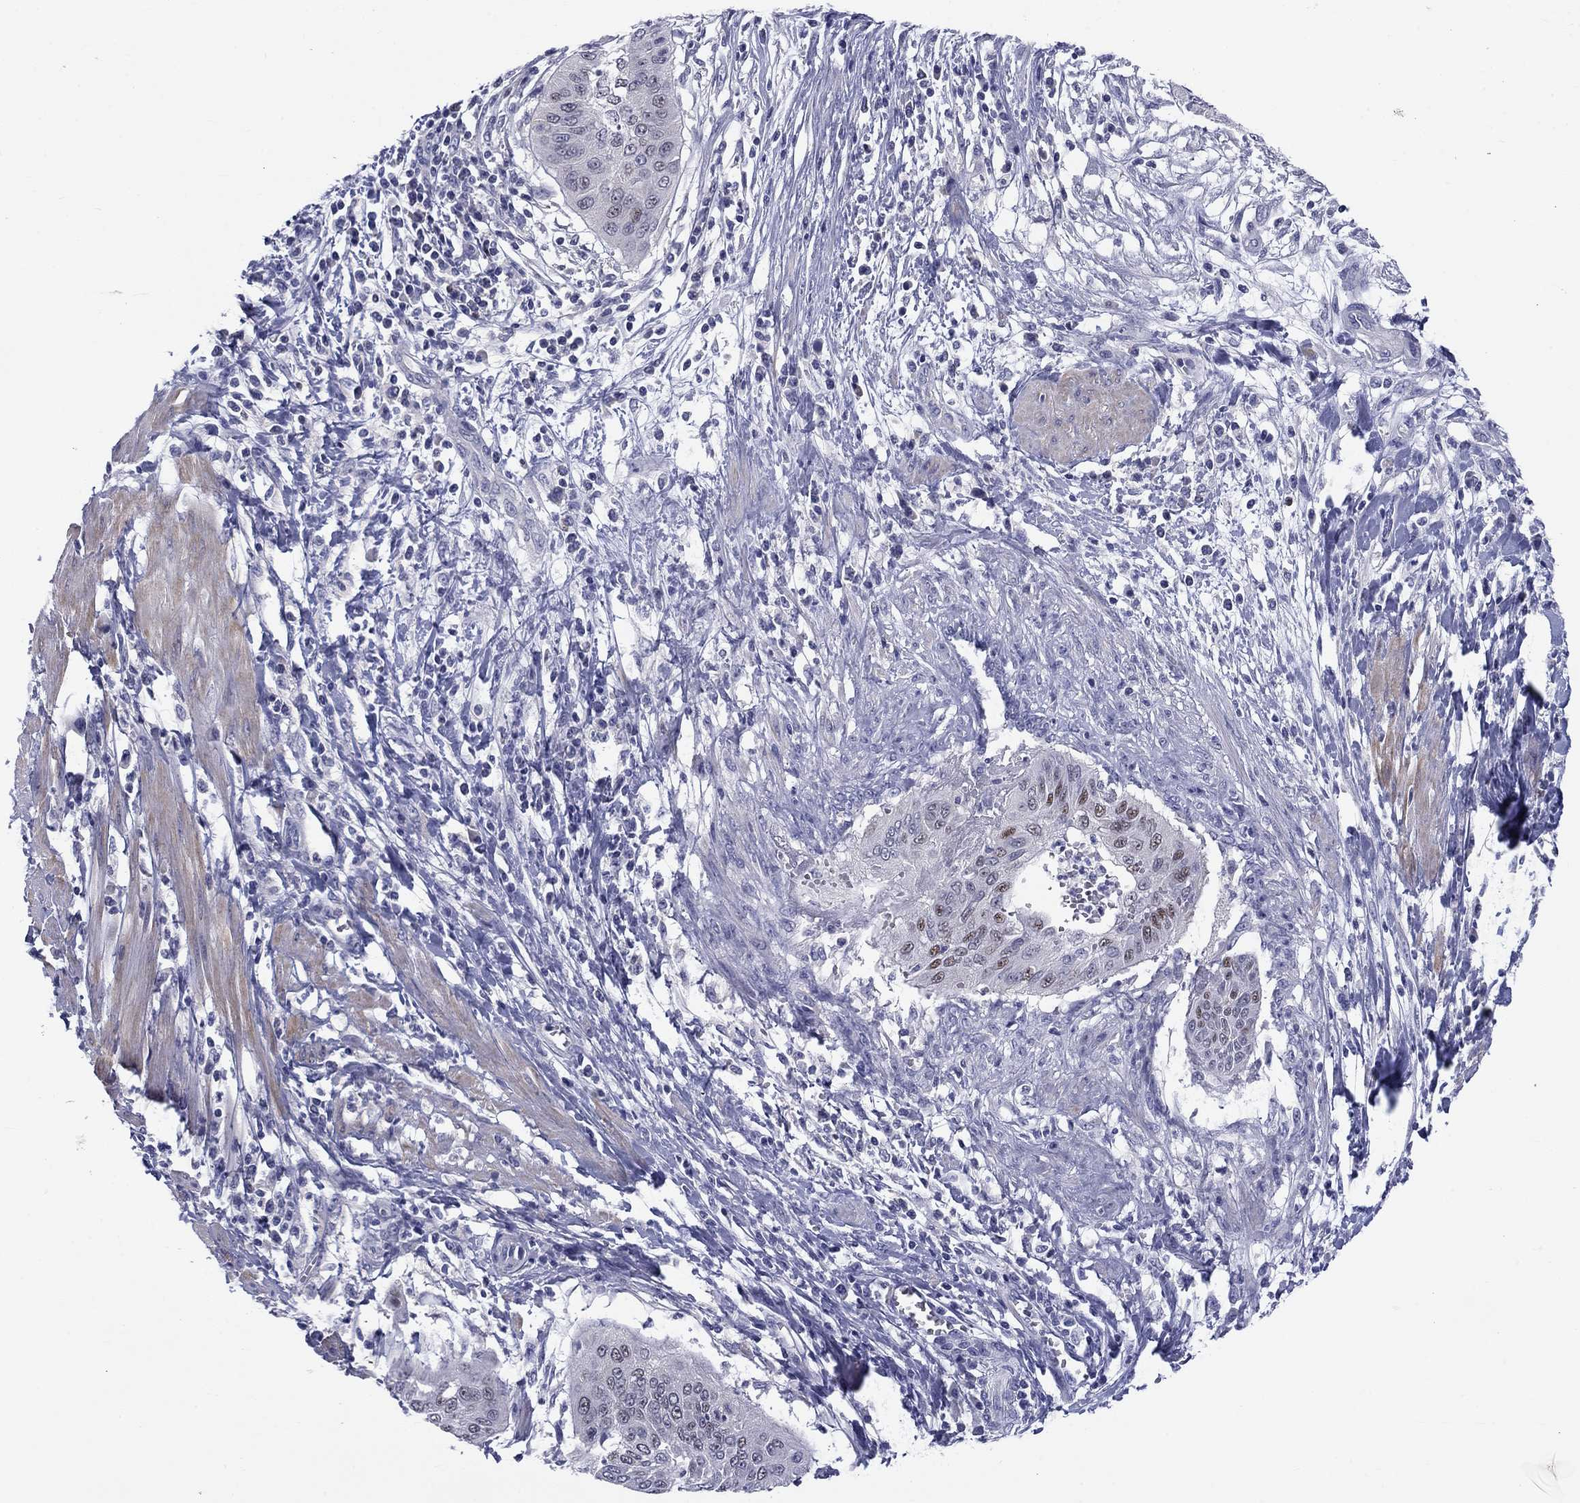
{"staining": {"intensity": "weak", "quantity": "<25%", "location": "nuclear"}, "tissue": "cervical cancer", "cell_type": "Tumor cells", "image_type": "cancer", "snomed": [{"axis": "morphology", "description": "Squamous cell carcinoma, NOS"}, {"axis": "topography", "description": "Cervix"}], "caption": "This is an immunohistochemistry (IHC) micrograph of squamous cell carcinoma (cervical). There is no staining in tumor cells.", "gene": "CACNA1A", "patient": {"sex": "female", "age": 39}}